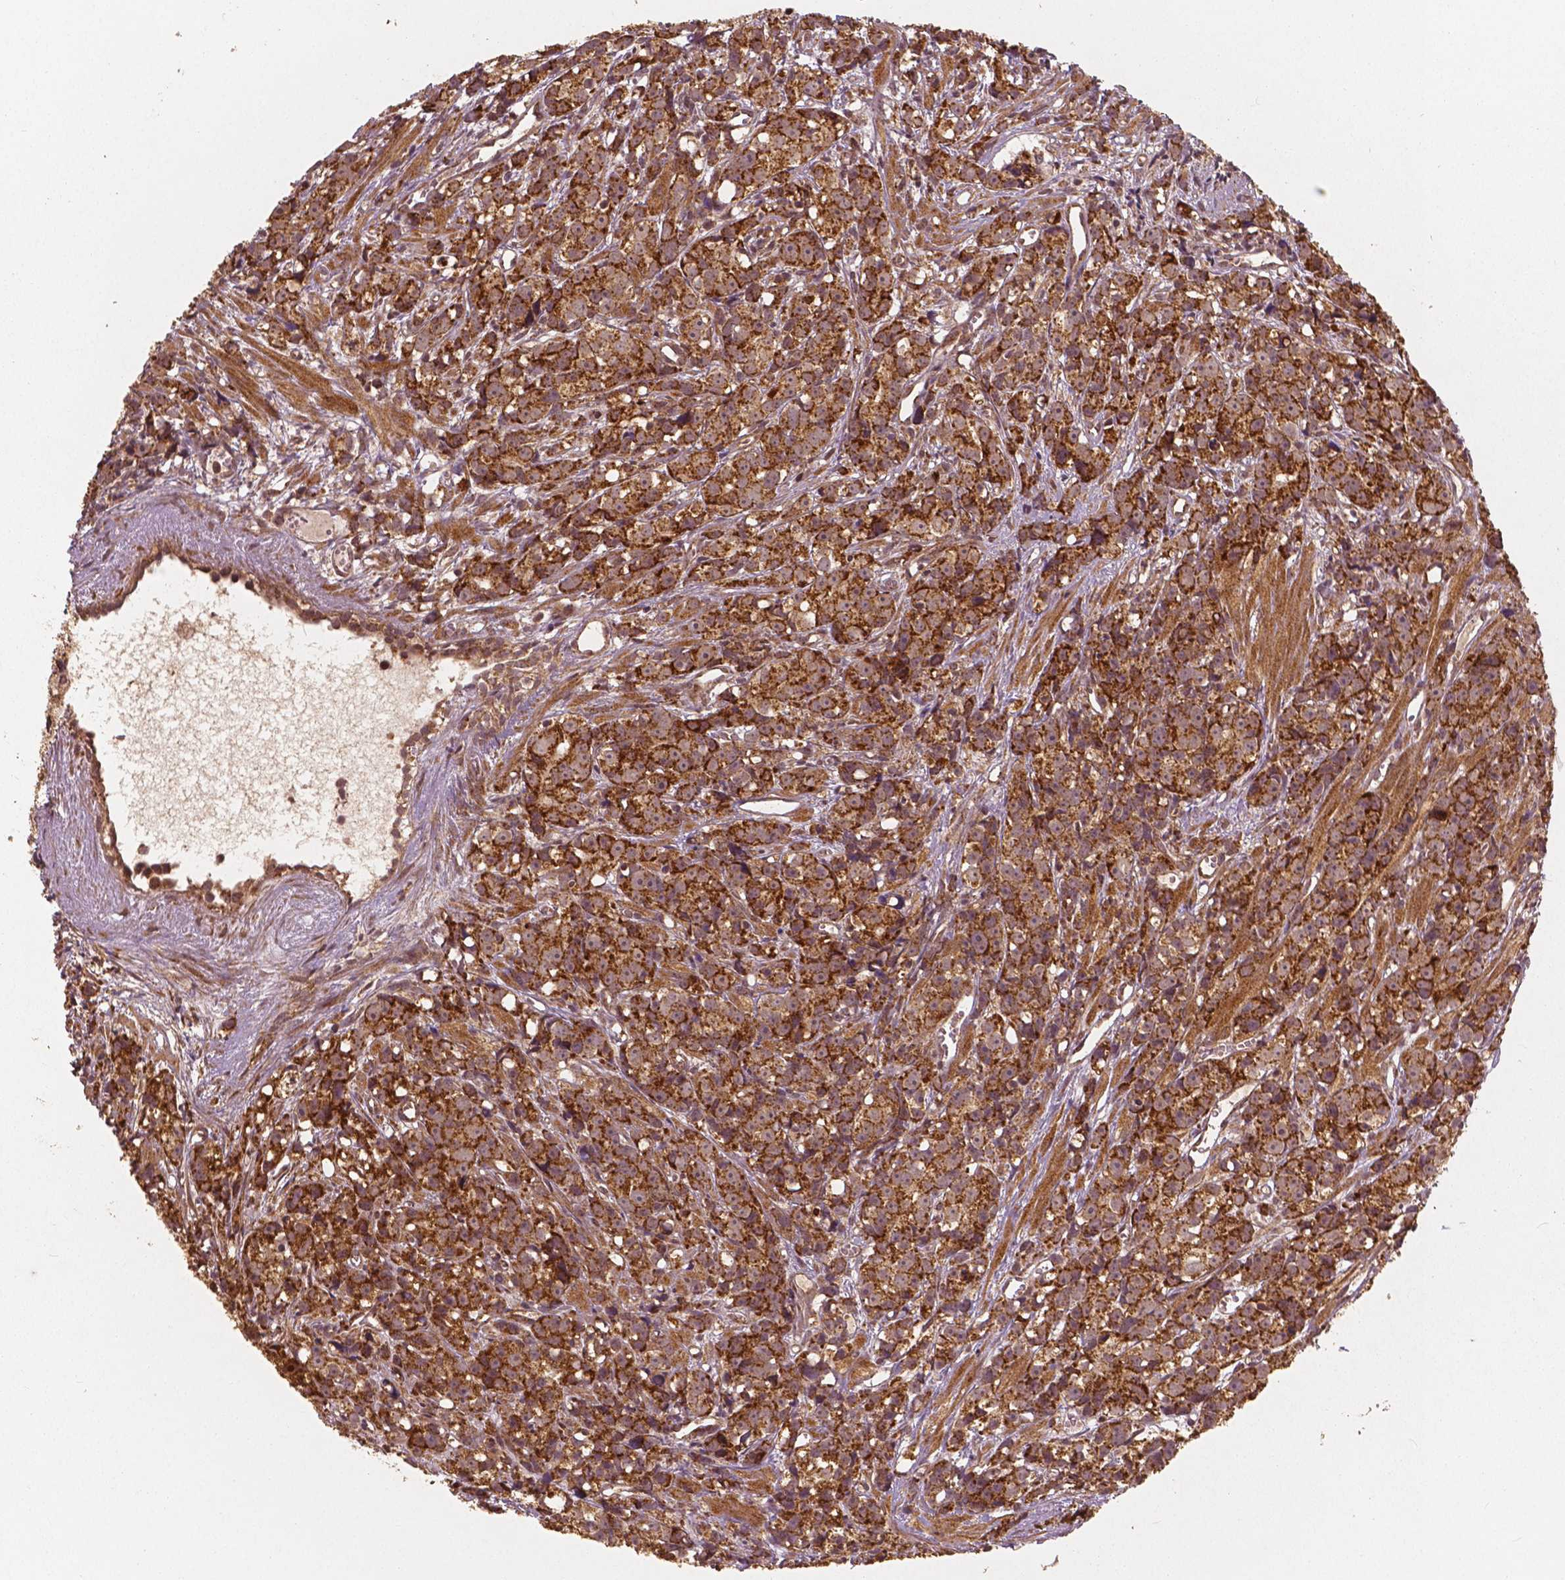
{"staining": {"intensity": "strong", "quantity": ">75%", "location": "cytoplasmic/membranous"}, "tissue": "prostate cancer", "cell_type": "Tumor cells", "image_type": "cancer", "snomed": [{"axis": "morphology", "description": "Adenocarcinoma, High grade"}, {"axis": "topography", "description": "Prostate"}], "caption": "There is high levels of strong cytoplasmic/membranous staining in tumor cells of prostate cancer, as demonstrated by immunohistochemical staining (brown color).", "gene": "PGAM5", "patient": {"sex": "male", "age": 77}}